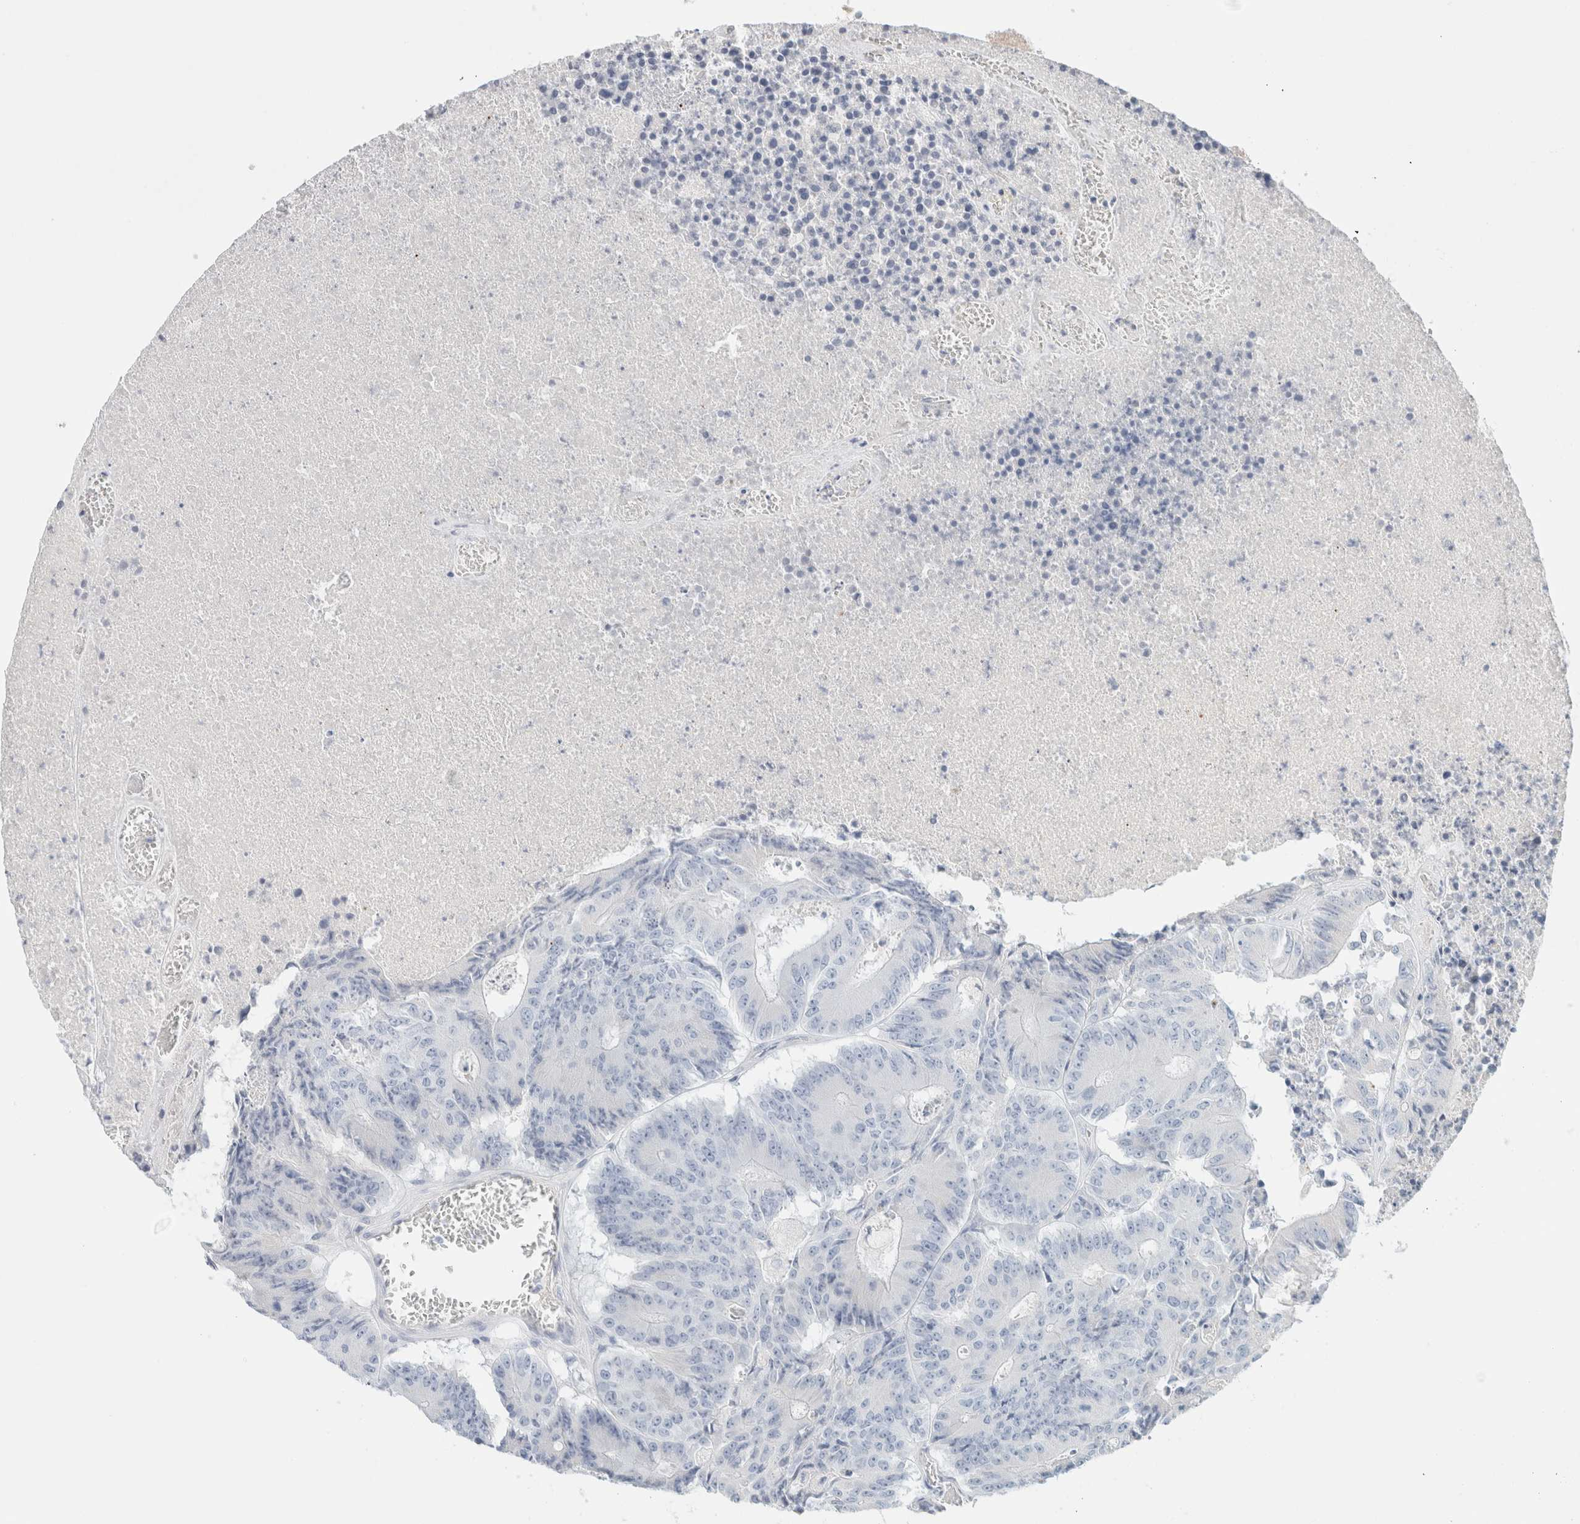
{"staining": {"intensity": "negative", "quantity": "none", "location": "none"}, "tissue": "colorectal cancer", "cell_type": "Tumor cells", "image_type": "cancer", "snomed": [{"axis": "morphology", "description": "Adenocarcinoma, NOS"}, {"axis": "topography", "description": "Colon"}], "caption": "Colorectal cancer (adenocarcinoma) was stained to show a protein in brown. There is no significant positivity in tumor cells. The staining is performed using DAB (3,3'-diaminobenzidine) brown chromogen with nuclei counter-stained in using hematoxylin.", "gene": "HEXD", "patient": {"sex": "male", "age": 87}}